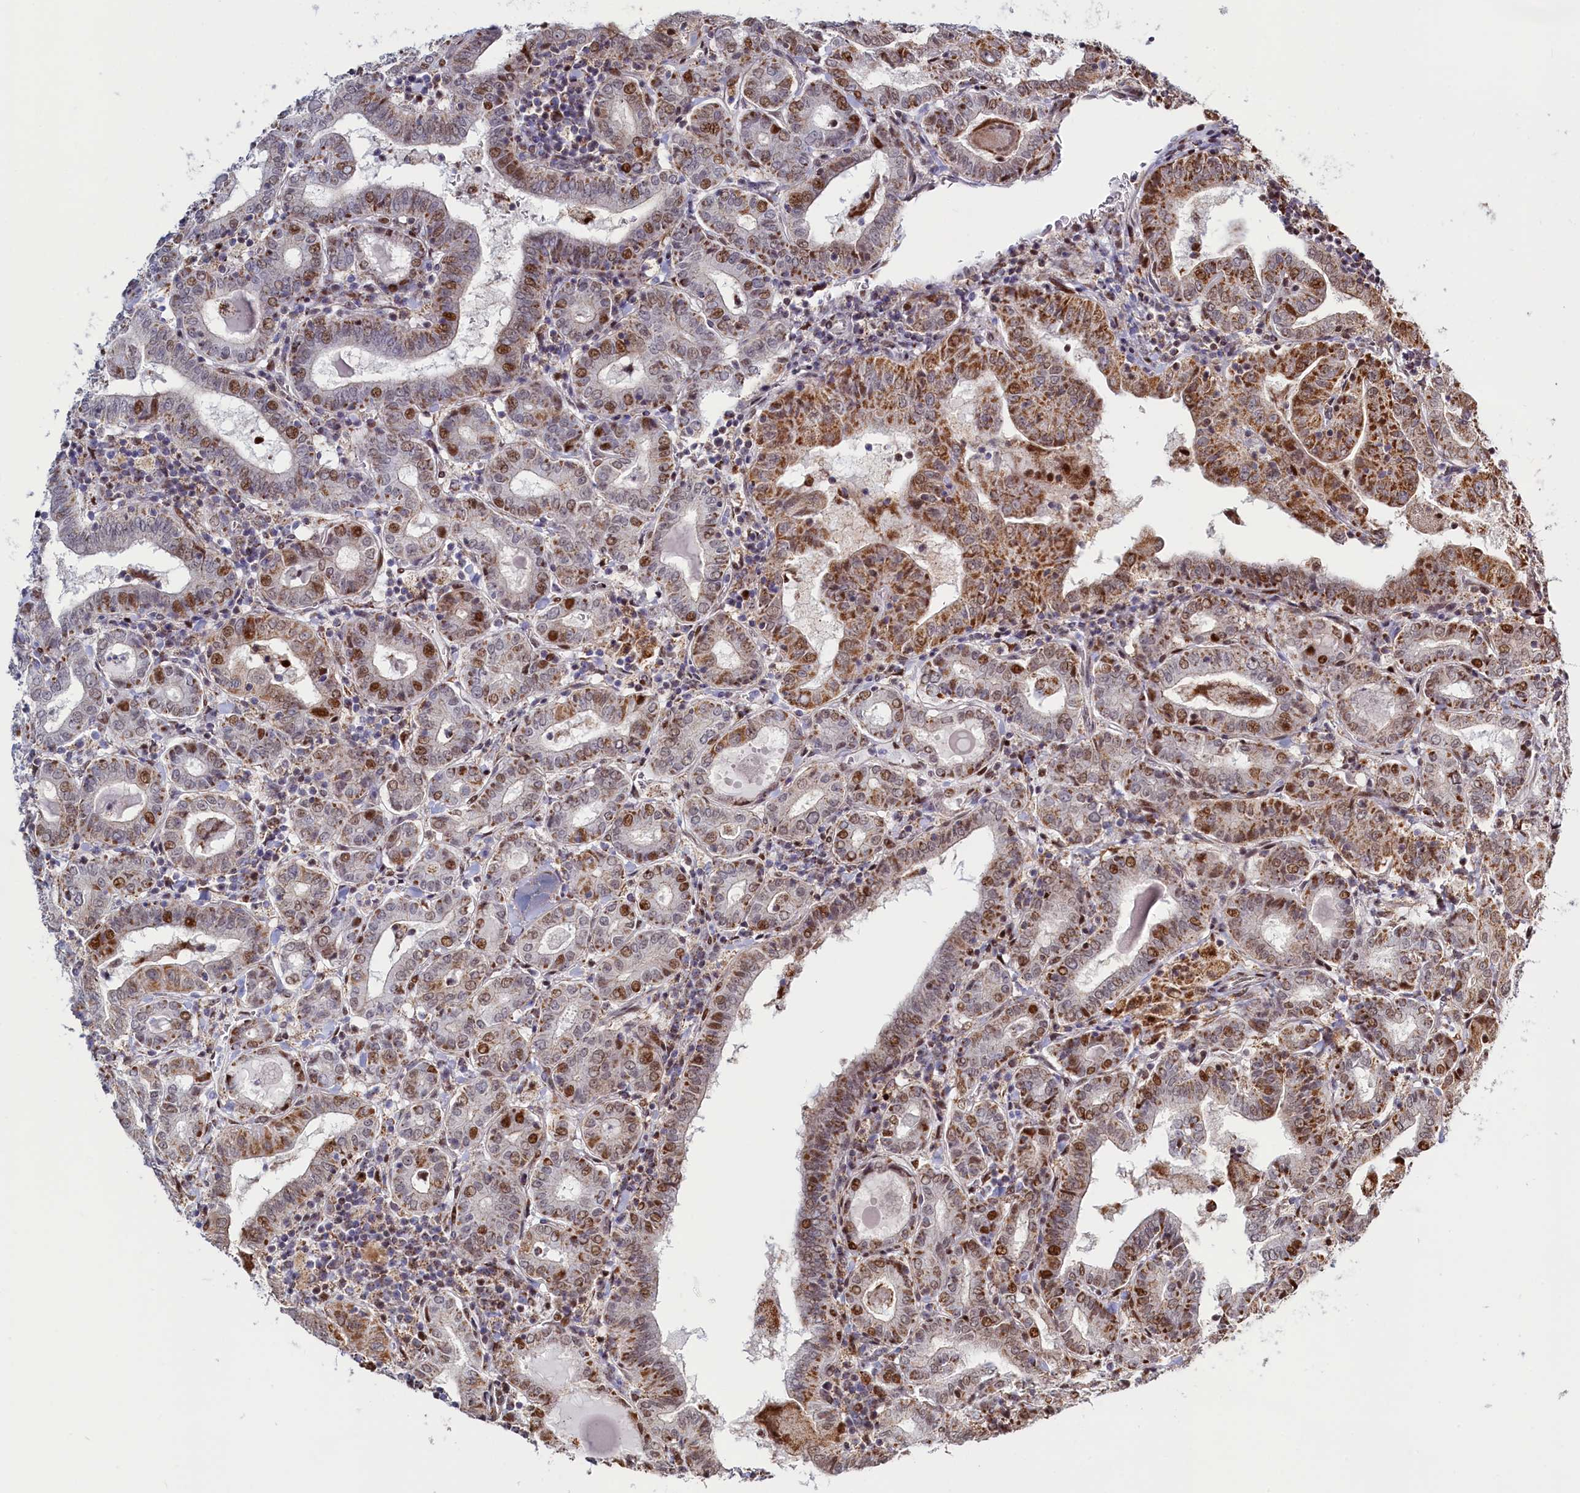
{"staining": {"intensity": "moderate", "quantity": ">75%", "location": "cytoplasmic/membranous,nuclear"}, "tissue": "thyroid cancer", "cell_type": "Tumor cells", "image_type": "cancer", "snomed": [{"axis": "morphology", "description": "Papillary adenocarcinoma, NOS"}, {"axis": "topography", "description": "Thyroid gland"}], "caption": "Thyroid cancer stained with DAB IHC demonstrates medium levels of moderate cytoplasmic/membranous and nuclear expression in about >75% of tumor cells.", "gene": "HDGFL3", "patient": {"sex": "female", "age": 72}}